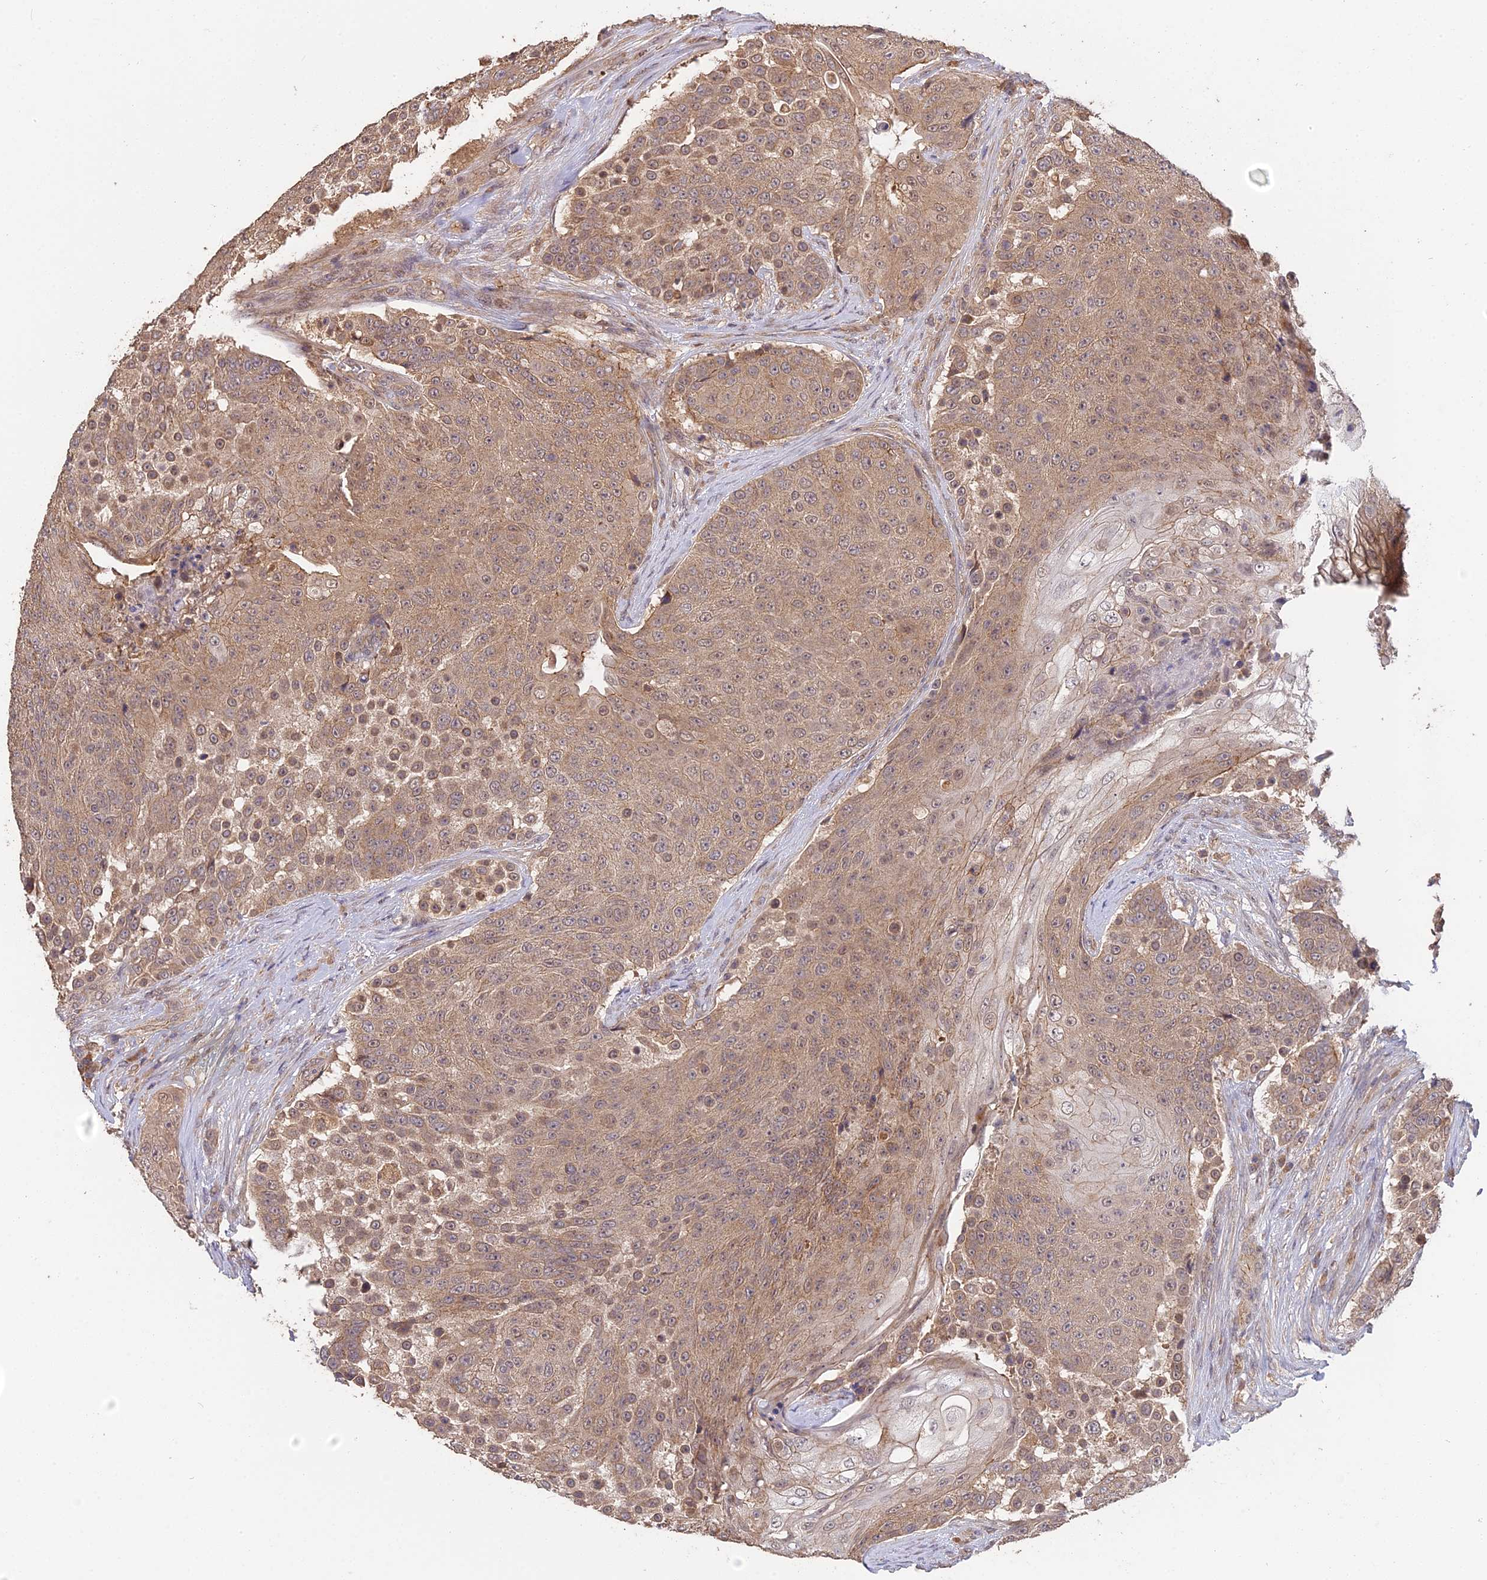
{"staining": {"intensity": "weak", "quantity": ">75%", "location": "cytoplasmic/membranous"}, "tissue": "urothelial cancer", "cell_type": "Tumor cells", "image_type": "cancer", "snomed": [{"axis": "morphology", "description": "Urothelial carcinoma, High grade"}, {"axis": "topography", "description": "Urinary bladder"}], "caption": "A photomicrograph showing weak cytoplasmic/membranous expression in approximately >75% of tumor cells in urothelial cancer, as visualized by brown immunohistochemical staining.", "gene": "ARHGAP40", "patient": {"sex": "female", "age": 63}}